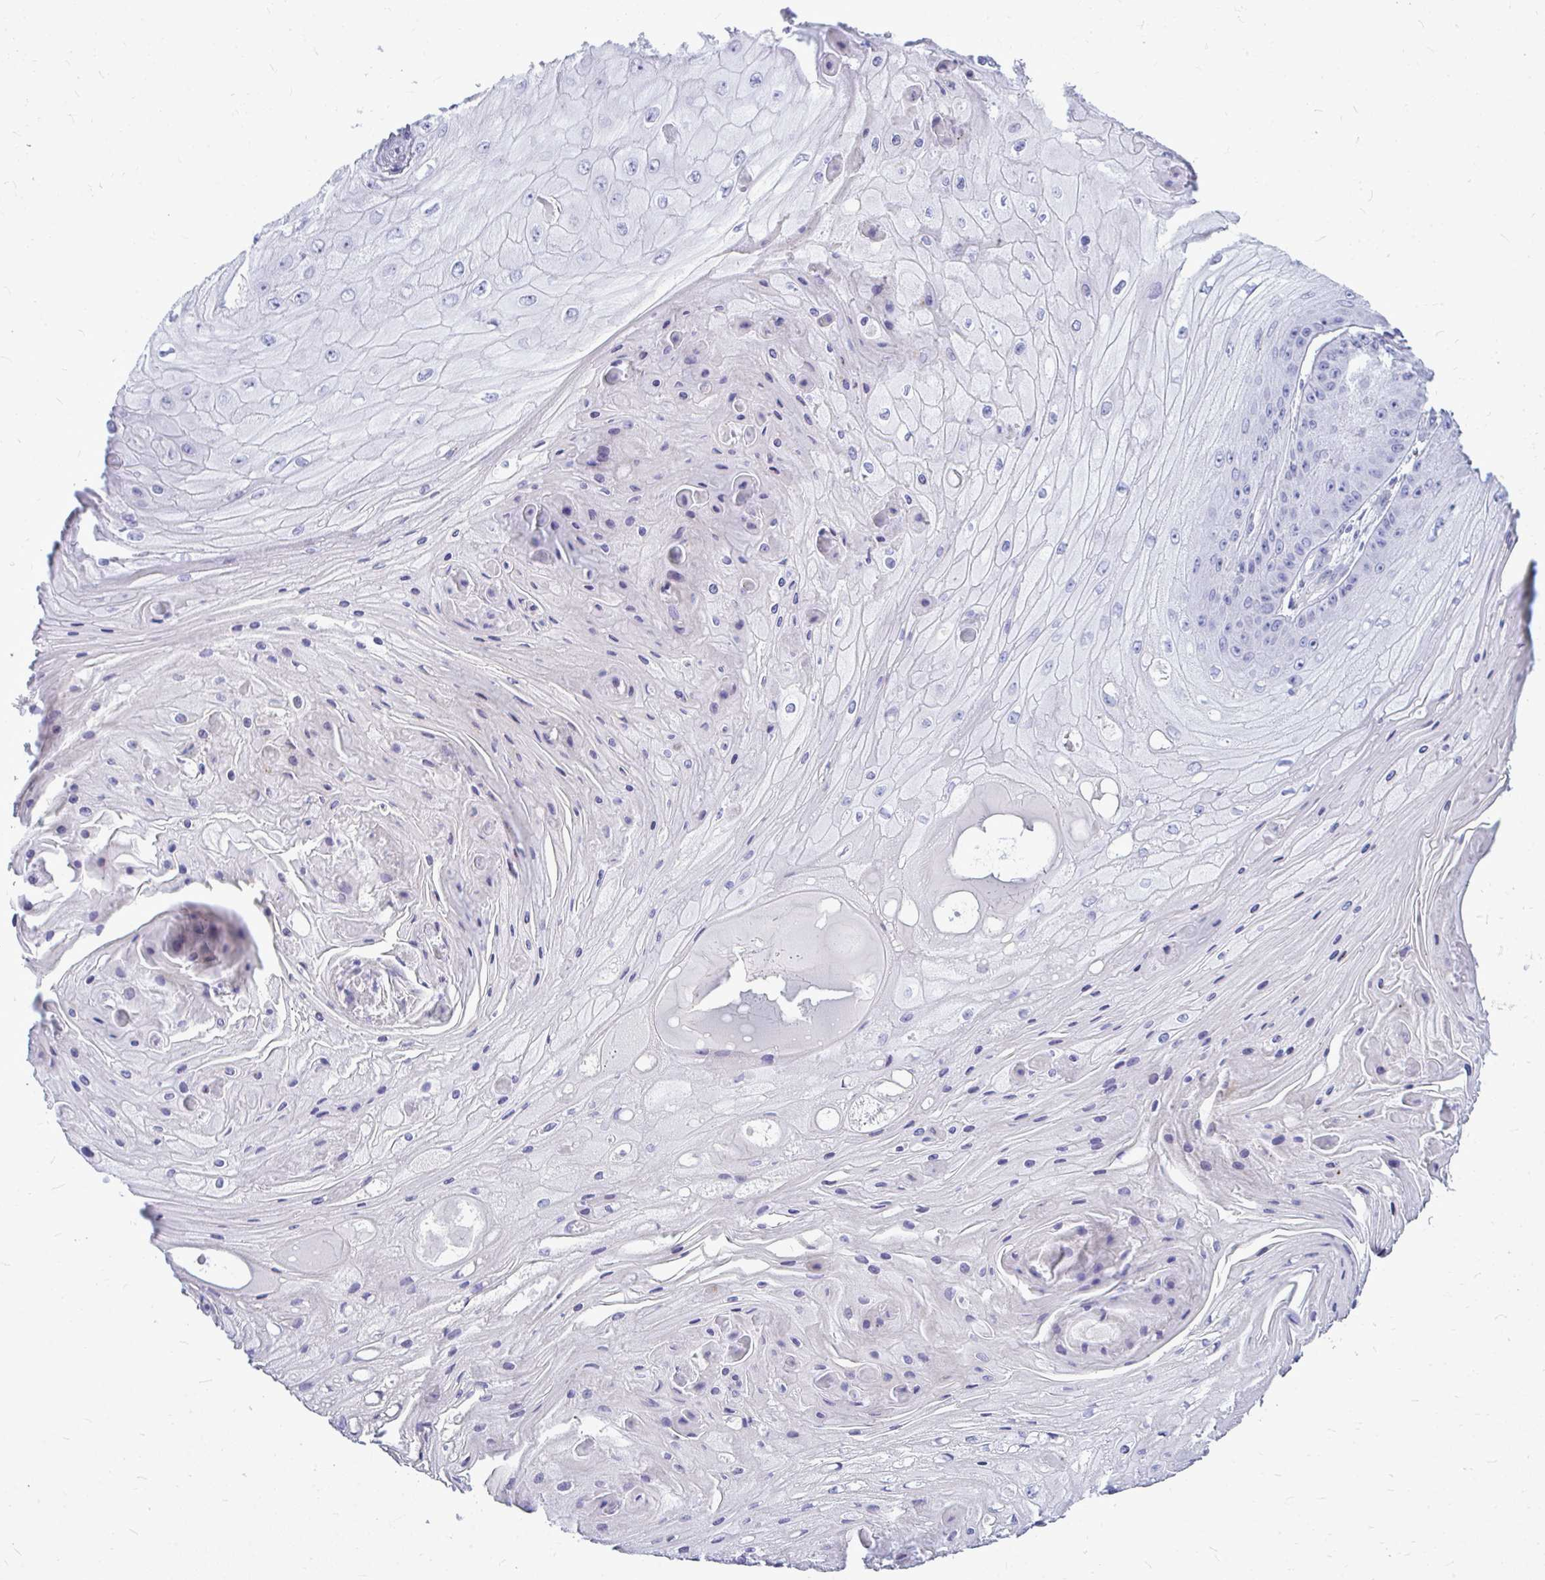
{"staining": {"intensity": "negative", "quantity": "none", "location": "none"}, "tissue": "skin cancer", "cell_type": "Tumor cells", "image_type": "cancer", "snomed": [{"axis": "morphology", "description": "Squamous cell carcinoma, NOS"}, {"axis": "topography", "description": "Skin"}], "caption": "Tumor cells show no significant staining in skin cancer (squamous cell carcinoma).", "gene": "ZSCAN25", "patient": {"sex": "male", "age": 70}}